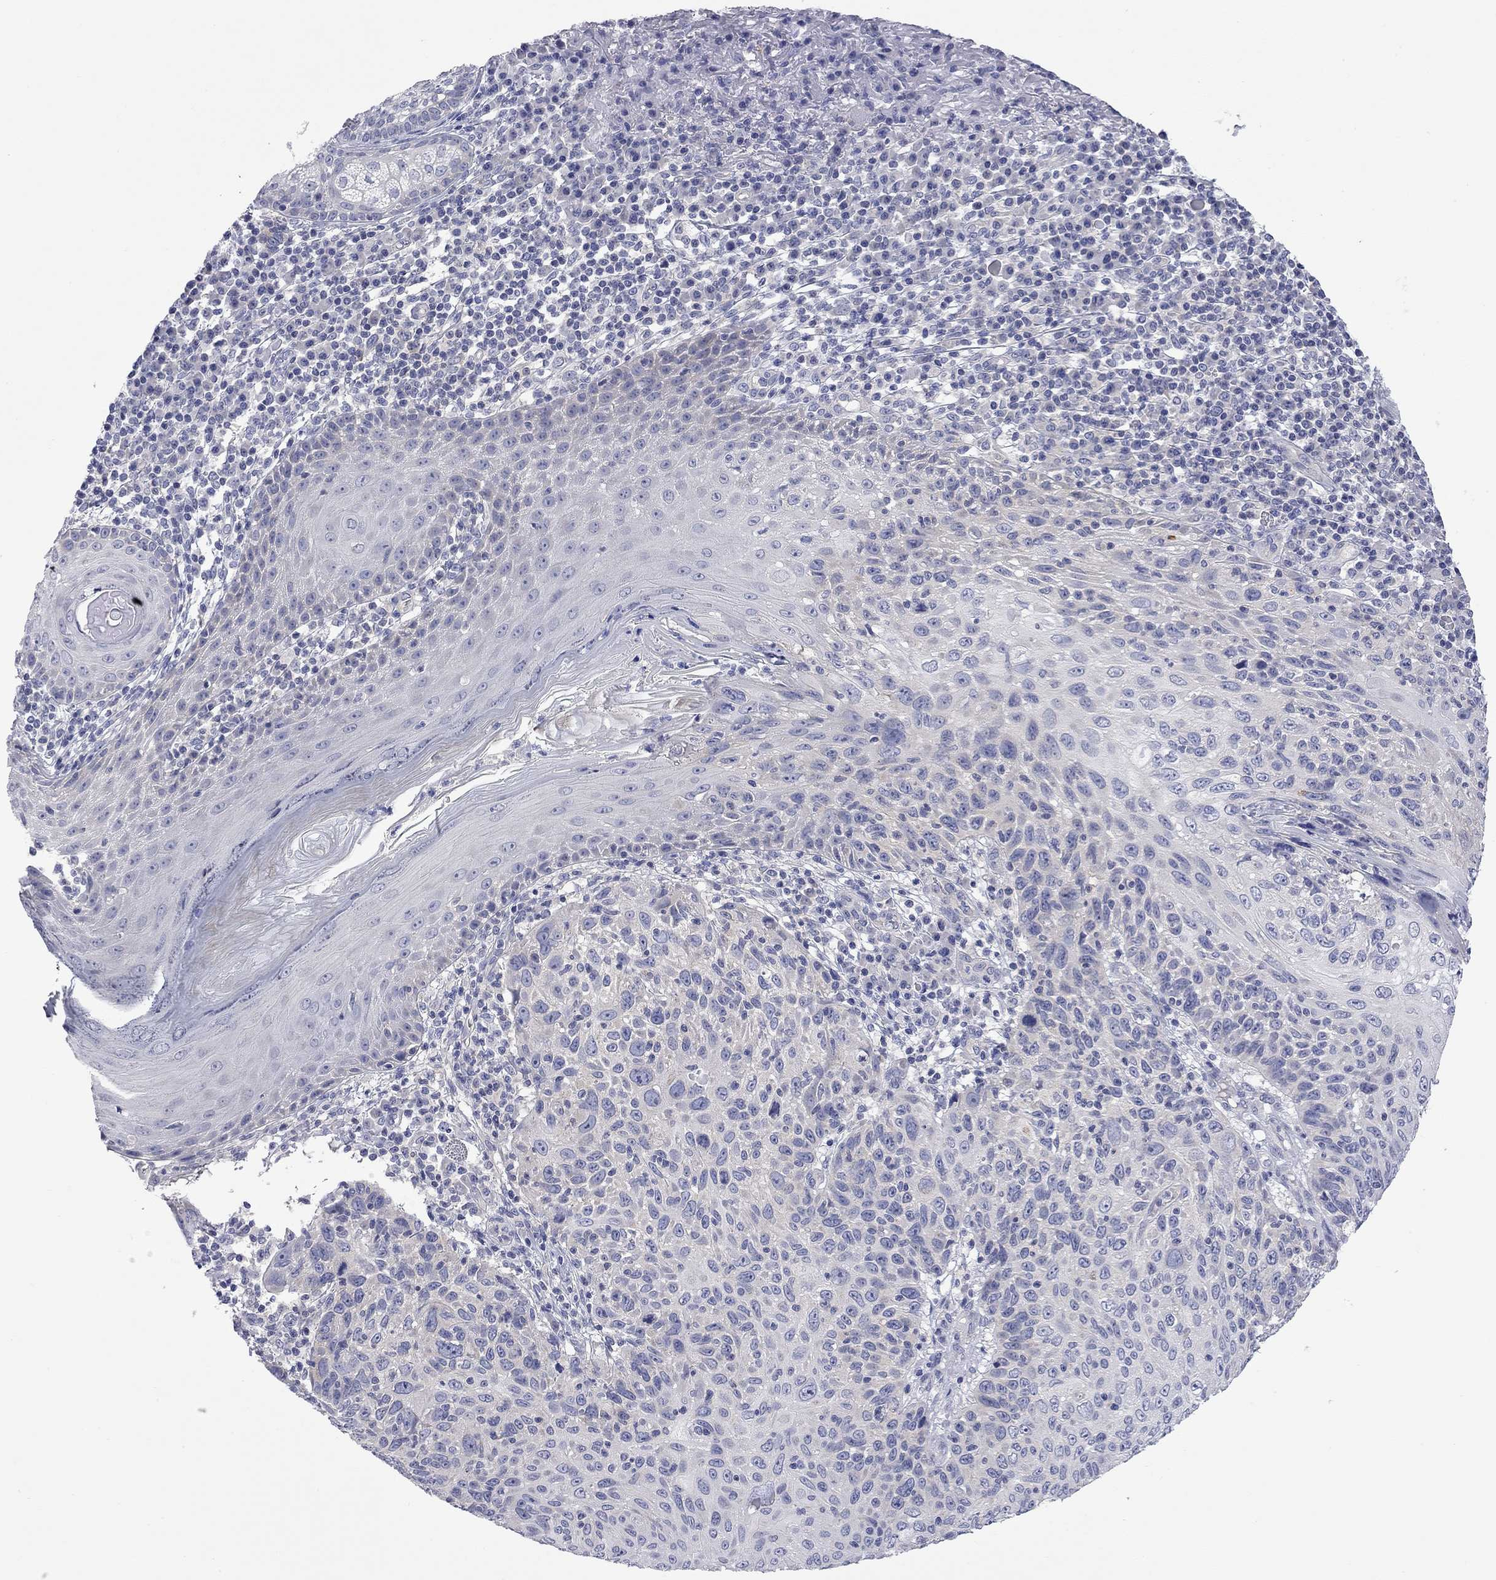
{"staining": {"intensity": "negative", "quantity": "none", "location": "none"}, "tissue": "skin cancer", "cell_type": "Tumor cells", "image_type": "cancer", "snomed": [{"axis": "morphology", "description": "Squamous cell carcinoma, NOS"}, {"axis": "topography", "description": "Skin"}], "caption": "Human skin cancer stained for a protein using immunohistochemistry reveals no expression in tumor cells.", "gene": "ABCB4", "patient": {"sex": "male", "age": 92}}